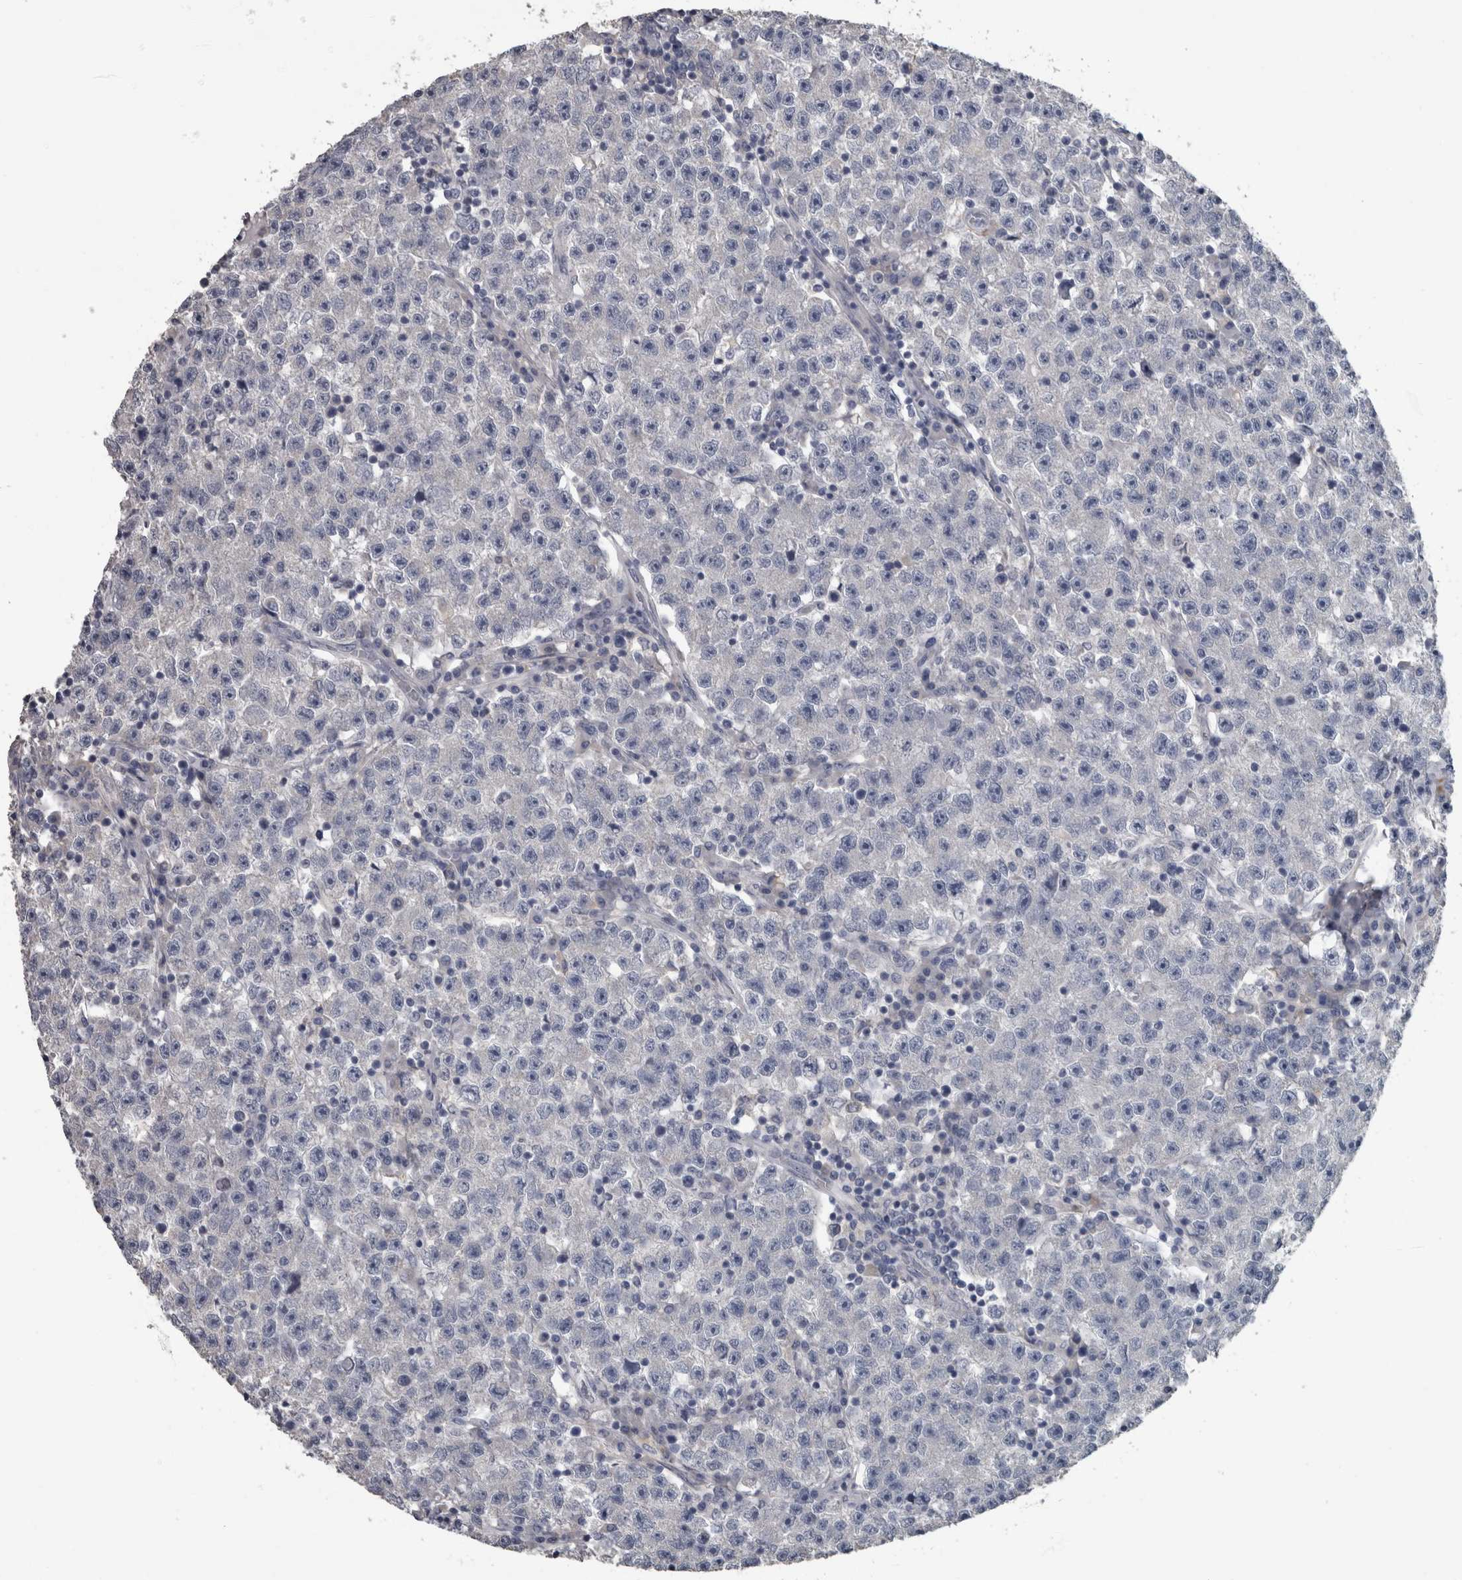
{"staining": {"intensity": "negative", "quantity": "none", "location": "none"}, "tissue": "testis cancer", "cell_type": "Tumor cells", "image_type": "cancer", "snomed": [{"axis": "morphology", "description": "Seminoma, NOS"}, {"axis": "topography", "description": "Testis"}], "caption": "Tumor cells show no significant protein staining in testis cancer (seminoma).", "gene": "EFEMP2", "patient": {"sex": "male", "age": 22}}